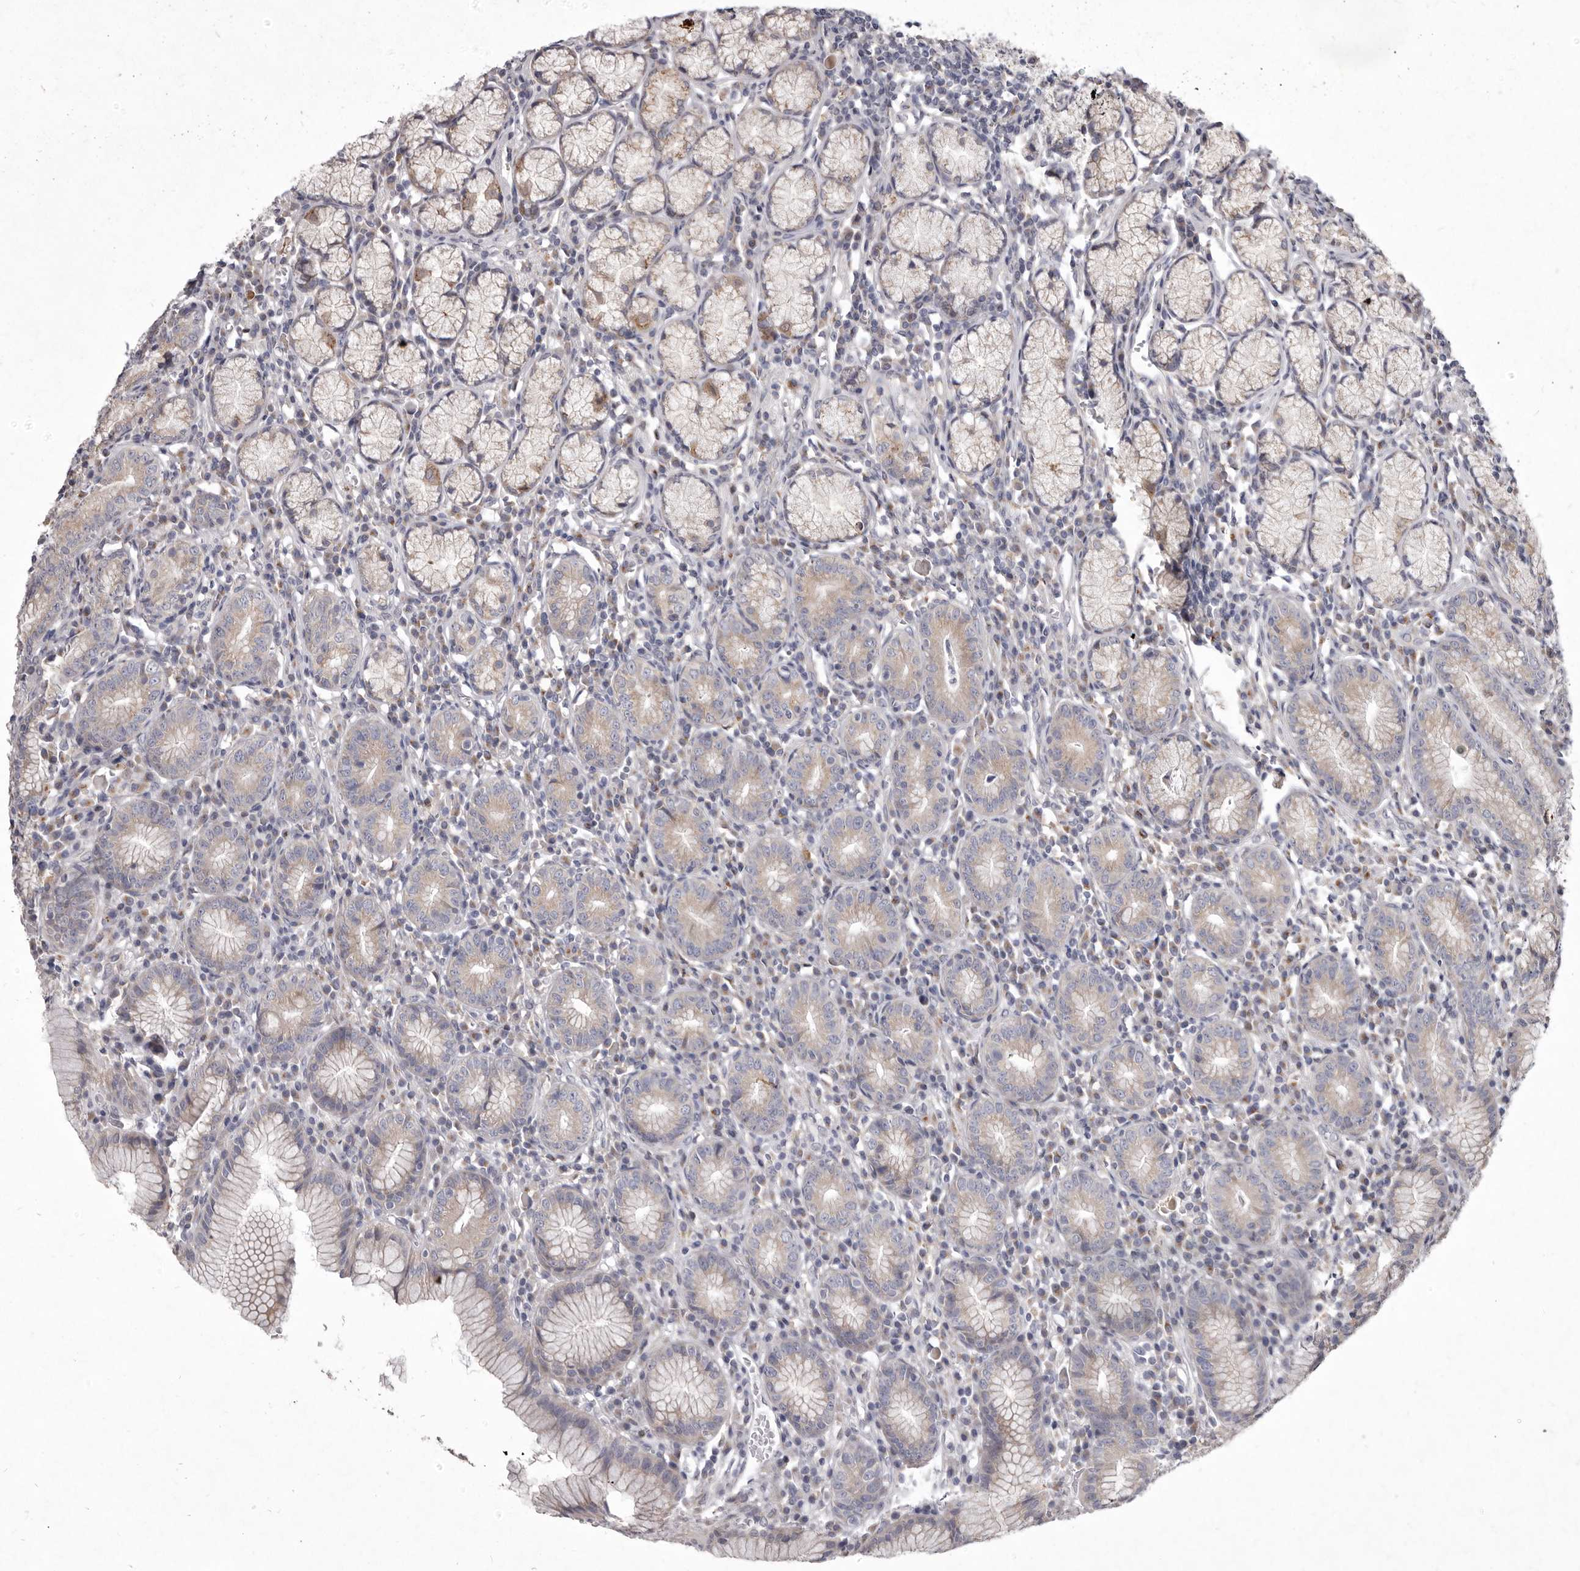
{"staining": {"intensity": "moderate", "quantity": ">75%", "location": "cytoplasmic/membranous"}, "tissue": "stomach", "cell_type": "Glandular cells", "image_type": "normal", "snomed": [{"axis": "morphology", "description": "Normal tissue, NOS"}, {"axis": "topography", "description": "Stomach"}], "caption": "Stomach stained for a protein (brown) shows moderate cytoplasmic/membranous positive positivity in about >75% of glandular cells.", "gene": "P2RX6", "patient": {"sex": "male", "age": 55}}